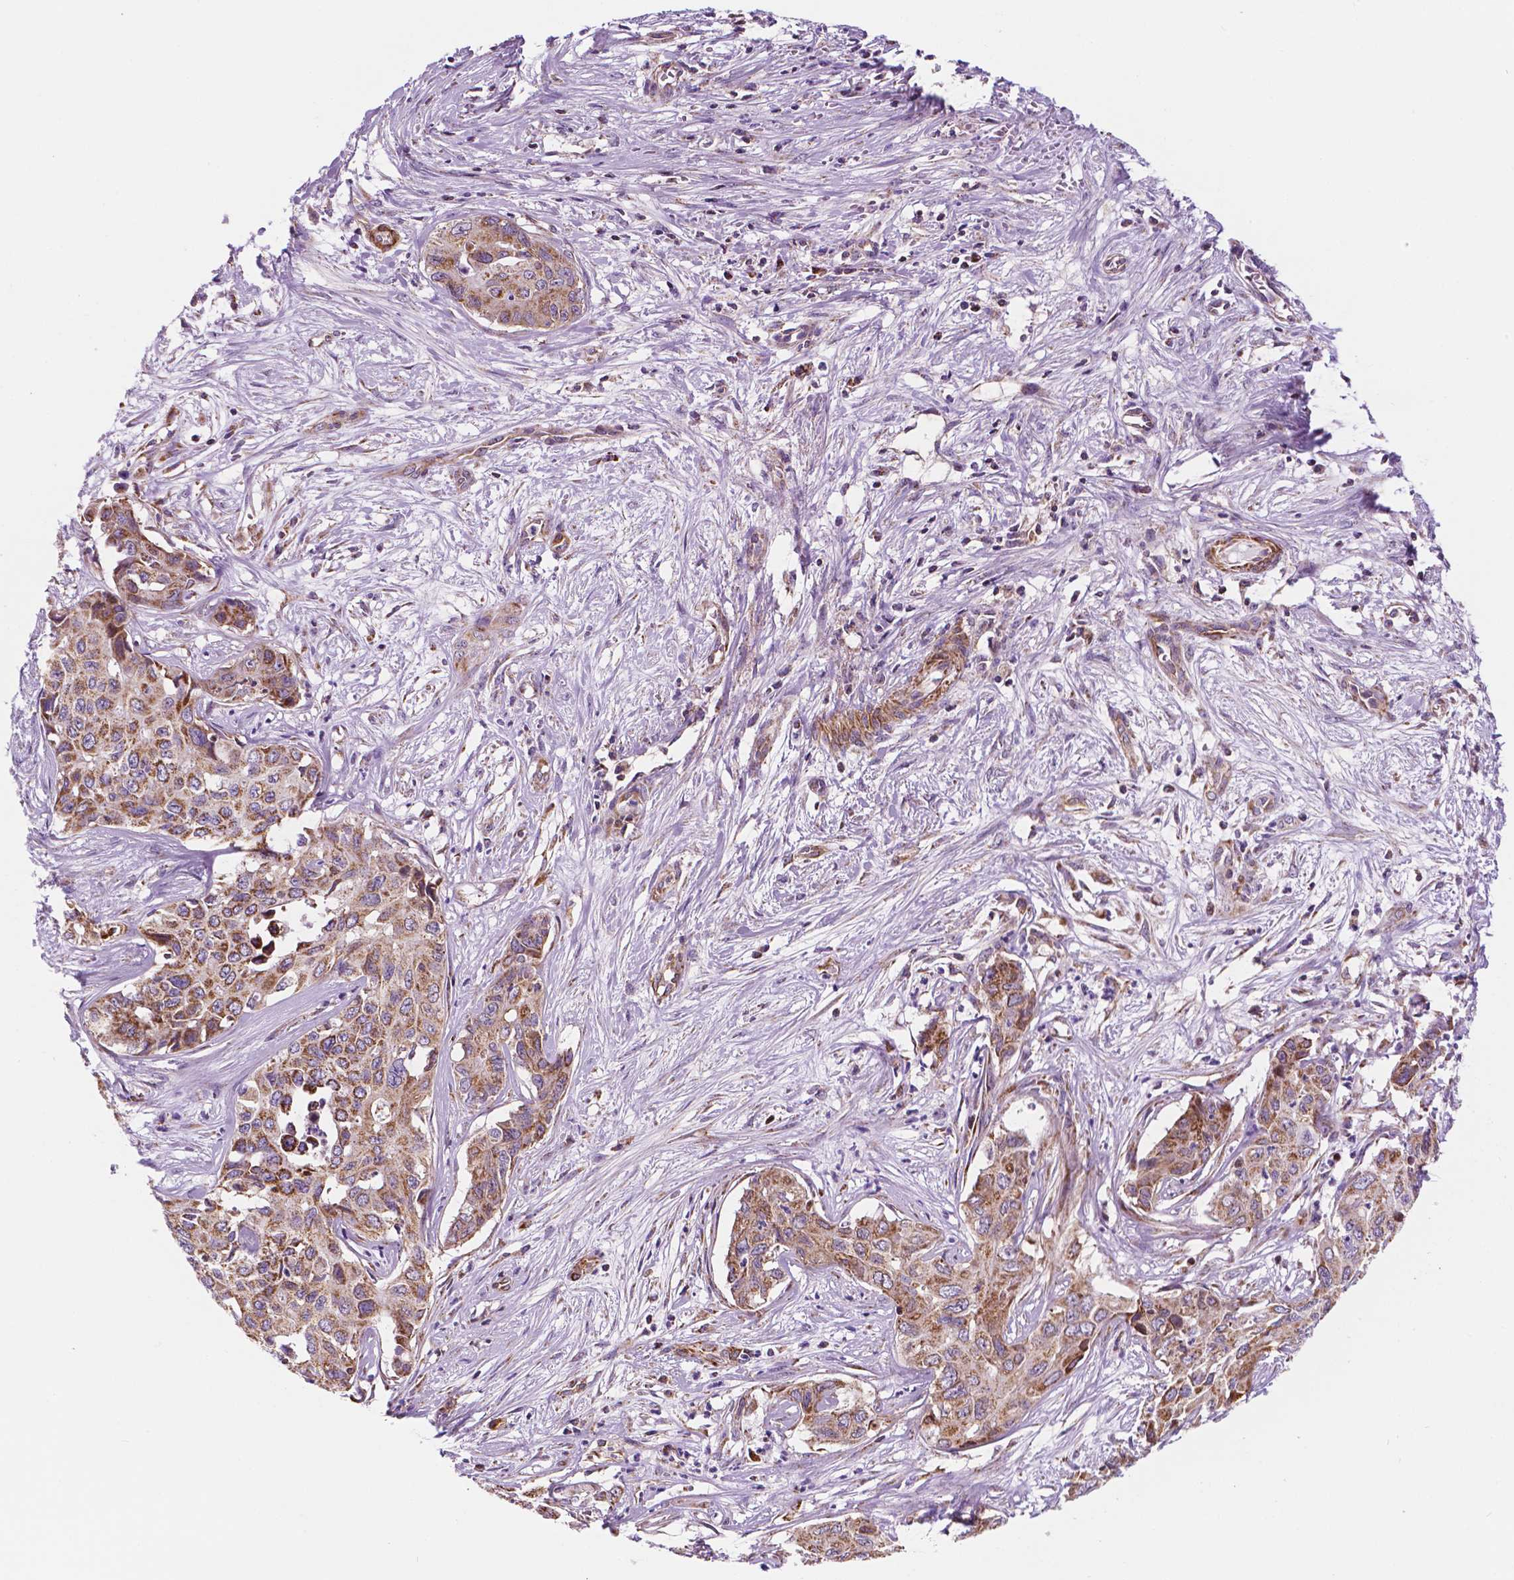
{"staining": {"intensity": "moderate", "quantity": ">75%", "location": "cytoplasmic/membranous"}, "tissue": "liver cancer", "cell_type": "Tumor cells", "image_type": "cancer", "snomed": [{"axis": "morphology", "description": "Cholangiocarcinoma"}, {"axis": "topography", "description": "Liver"}], "caption": "A medium amount of moderate cytoplasmic/membranous positivity is present in approximately >75% of tumor cells in liver cholangiocarcinoma tissue. The protein is shown in brown color, while the nuclei are stained blue.", "gene": "GEMIN4", "patient": {"sex": "female", "age": 65}}